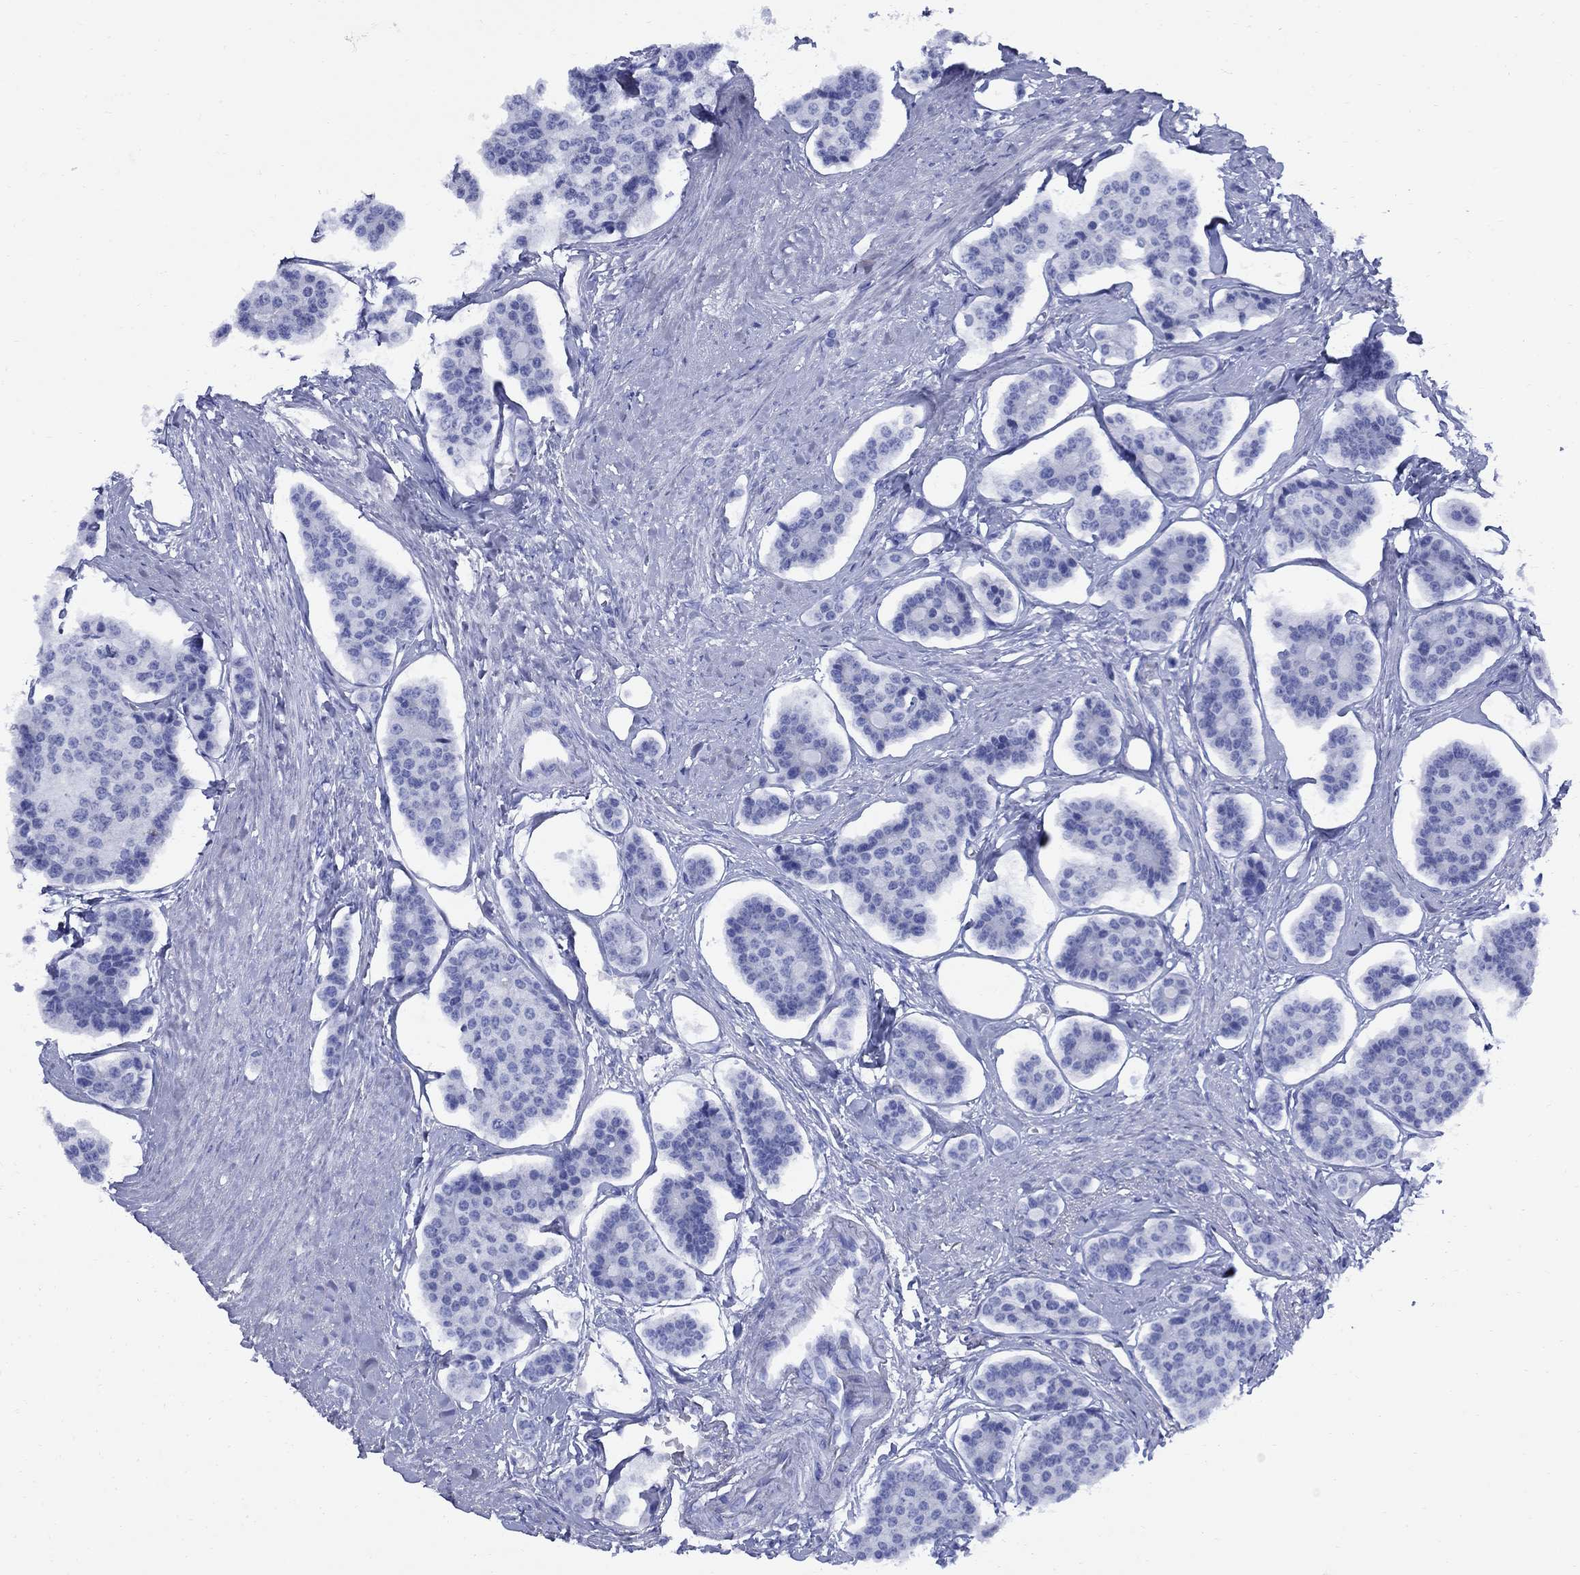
{"staining": {"intensity": "negative", "quantity": "none", "location": "none"}, "tissue": "carcinoid", "cell_type": "Tumor cells", "image_type": "cancer", "snomed": [{"axis": "morphology", "description": "Carcinoid, malignant, NOS"}, {"axis": "topography", "description": "Small intestine"}], "caption": "Immunohistochemistry image of malignant carcinoid stained for a protein (brown), which displays no expression in tumor cells. (Brightfield microscopy of DAB IHC at high magnification).", "gene": "SMCP", "patient": {"sex": "female", "age": 65}}